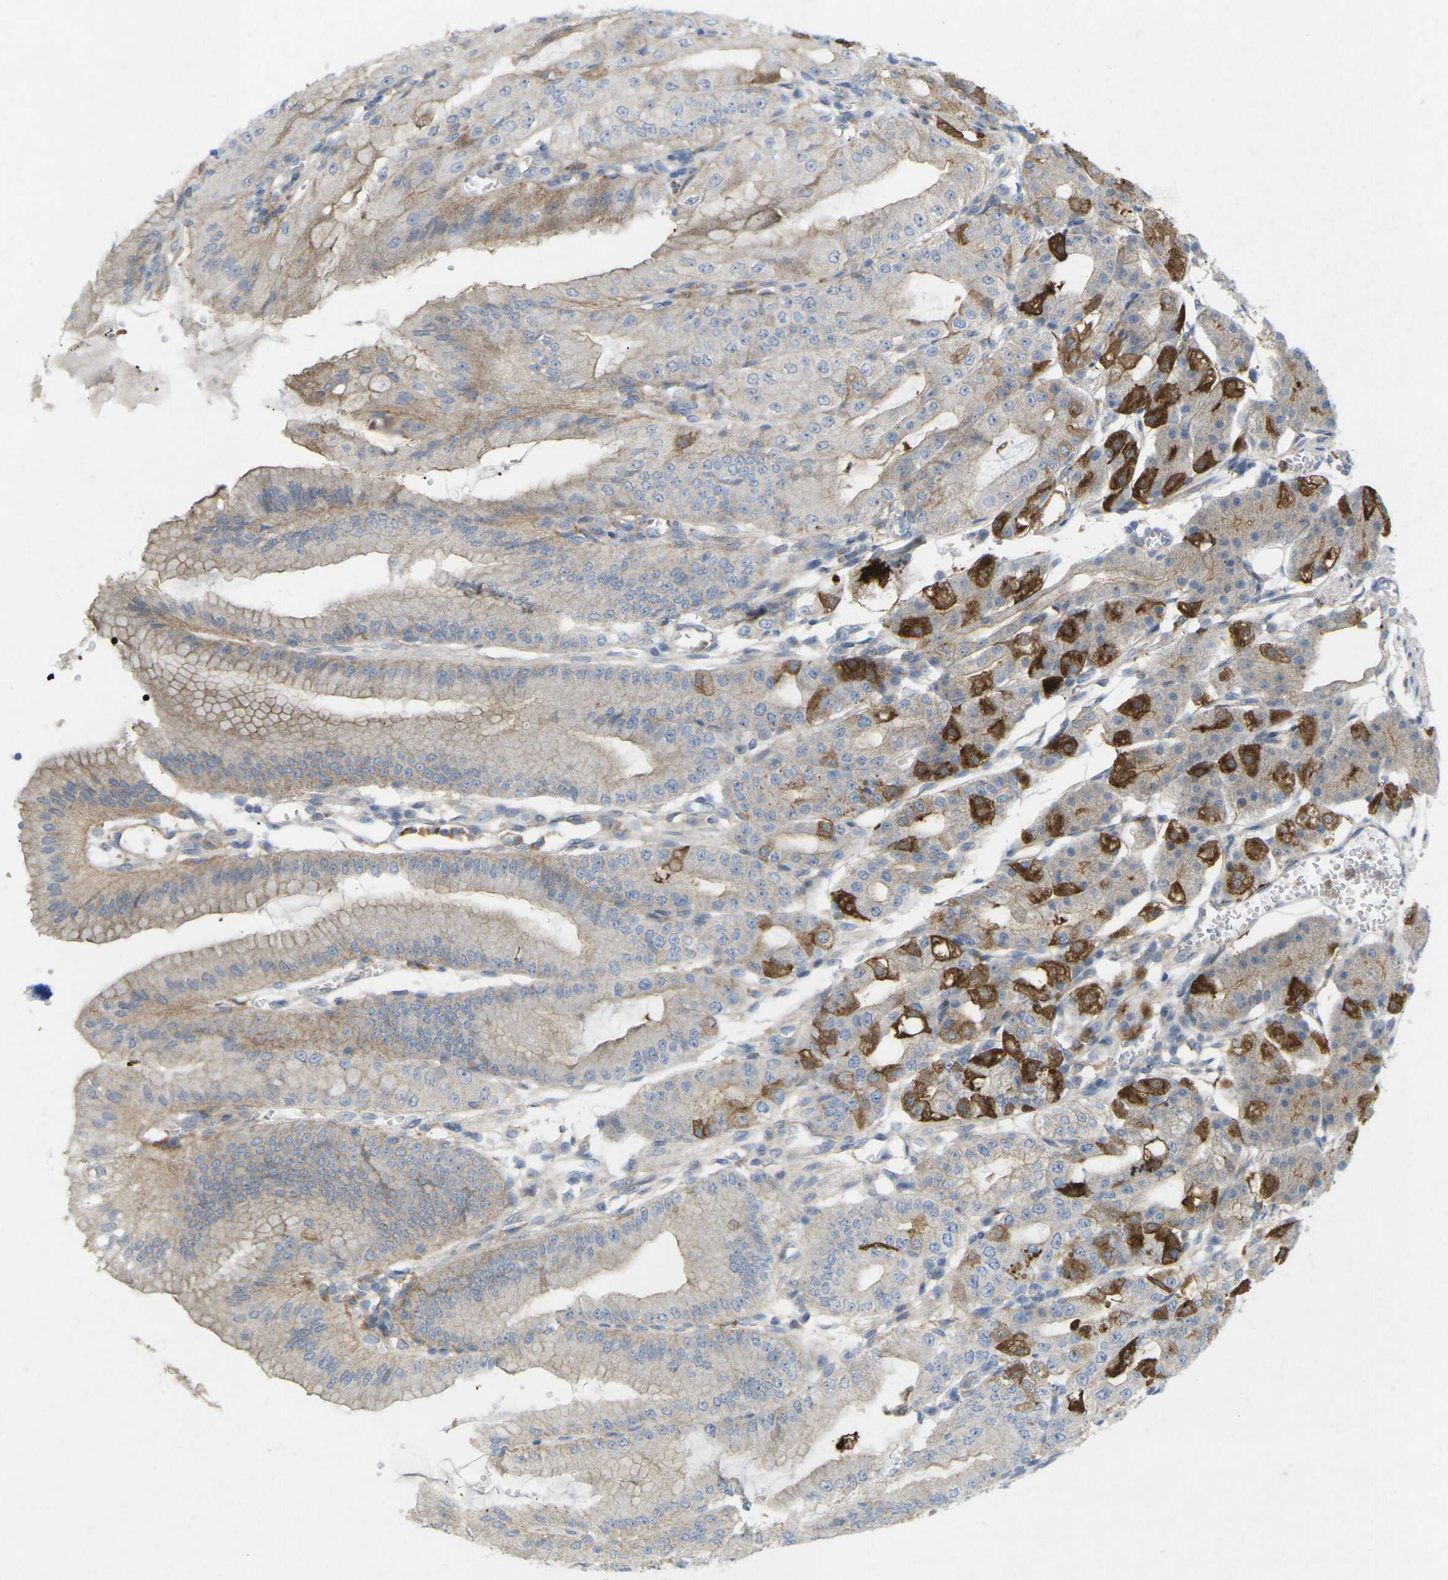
{"staining": {"intensity": "strong", "quantity": "25%-75%", "location": "cytoplasmic/membranous"}, "tissue": "stomach", "cell_type": "Glandular cells", "image_type": "normal", "snomed": [{"axis": "morphology", "description": "Normal tissue, NOS"}, {"axis": "topography", "description": "Stomach, lower"}], "caption": "Strong cytoplasmic/membranous protein expression is identified in approximately 25%-75% of glandular cells in stomach. (Stains: DAB in brown, nuclei in blue, Microscopy: brightfield microscopy at high magnification).", "gene": "STK11", "patient": {"sex": "male", "age": 71}}